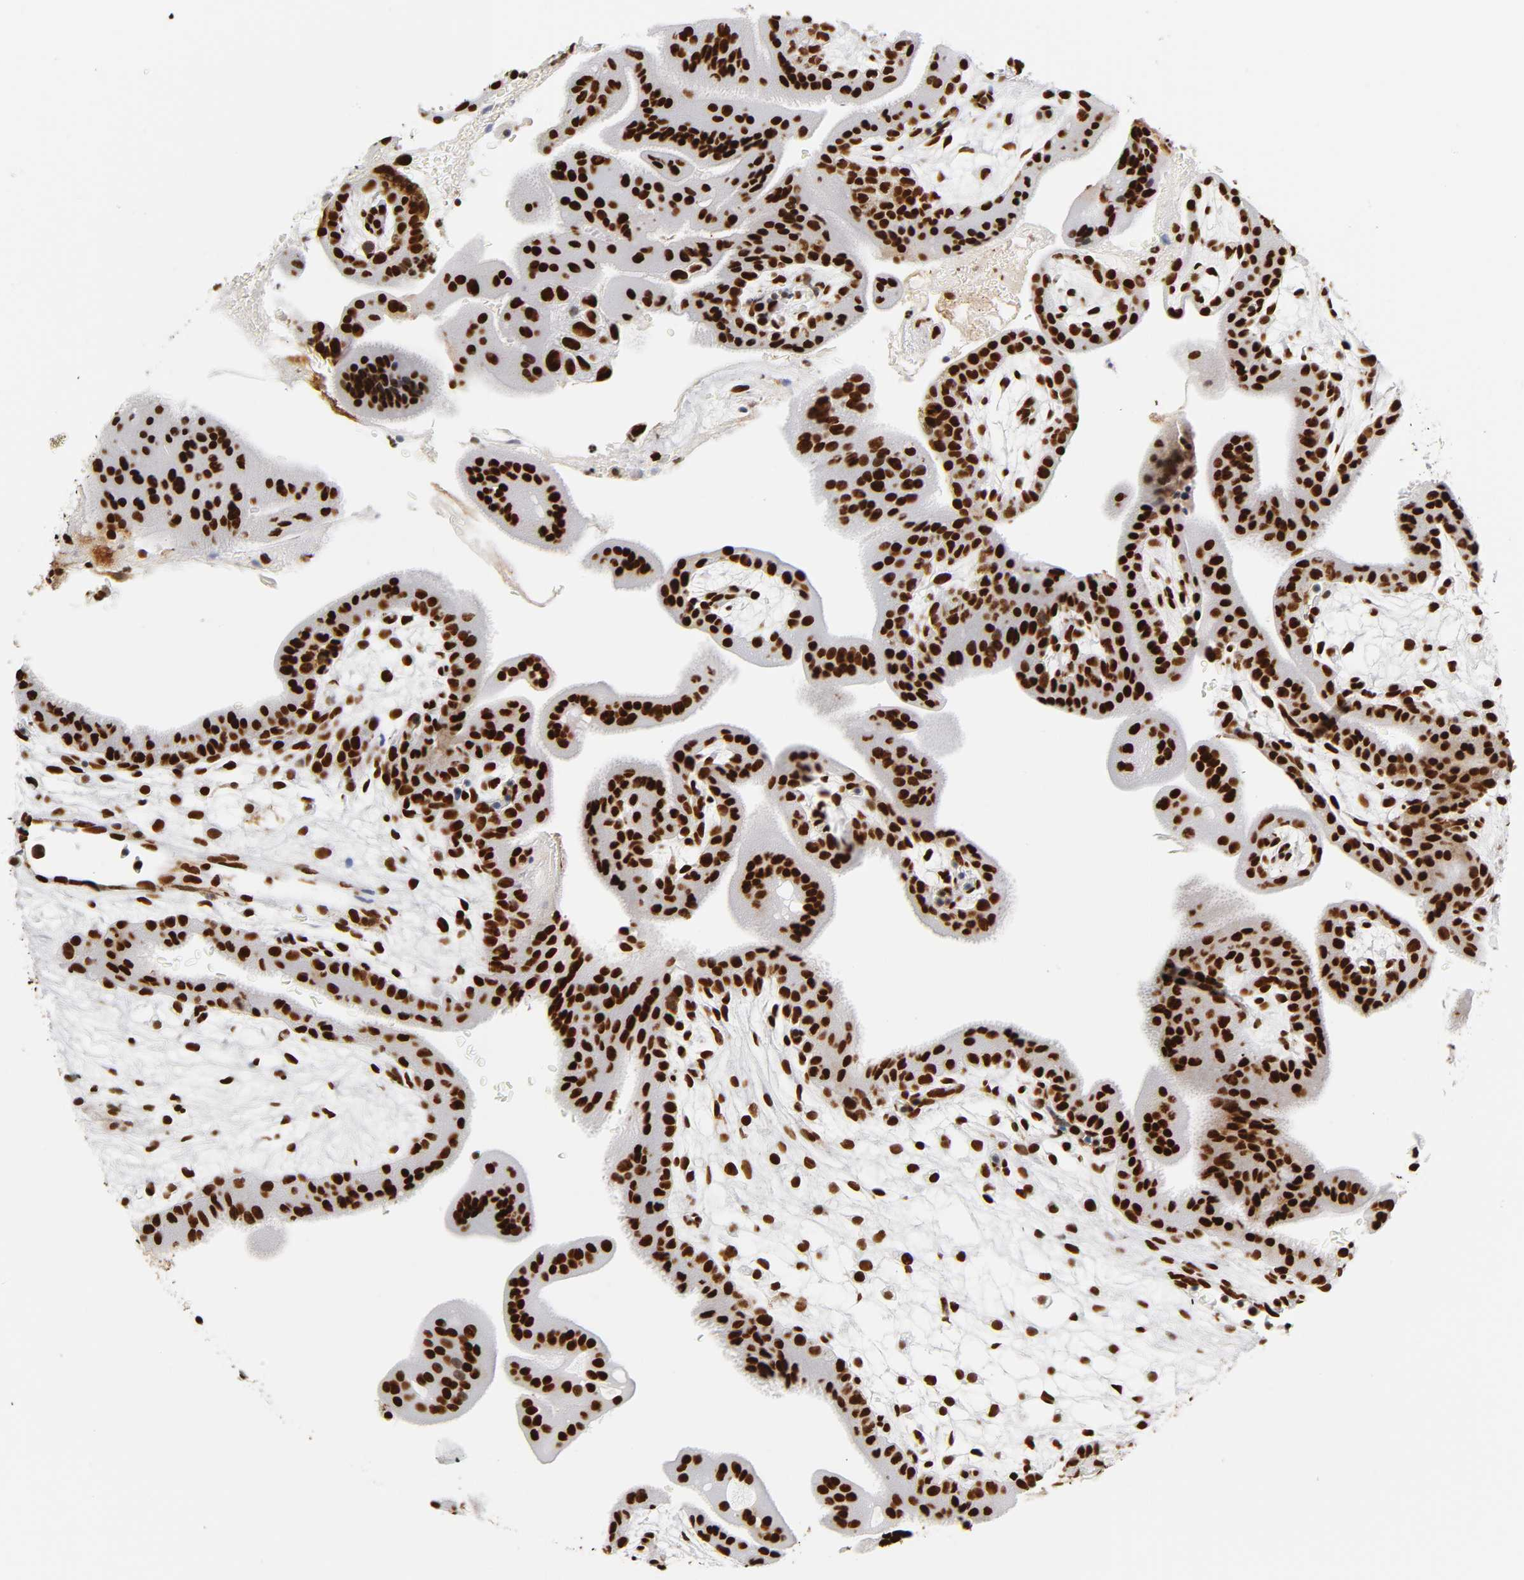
{"staining": {"intensity": "strong", "quantity": ">75%", "location": "nuclear"}, "tissue": "placenta", "cell_type": "Trophoblastic cells", "image_type": "normal", "snomed": [{"axis": "morphology", "description": "Normal tissue, NOS"}, {"axis": "topography", "description": "Placenta"}], "caption": "A histopathology image of human placenta stained for a protein displays strong nuclear brown staining in trophoblastic cells. Using DAB (3,3'-diaminobenzidine) (brown) and hematoxylin (blue) stains, captured at high magnification using brightfield microscopy.", "gene": "XRCC6", "patient": {"sex": "female", "age": 35}}